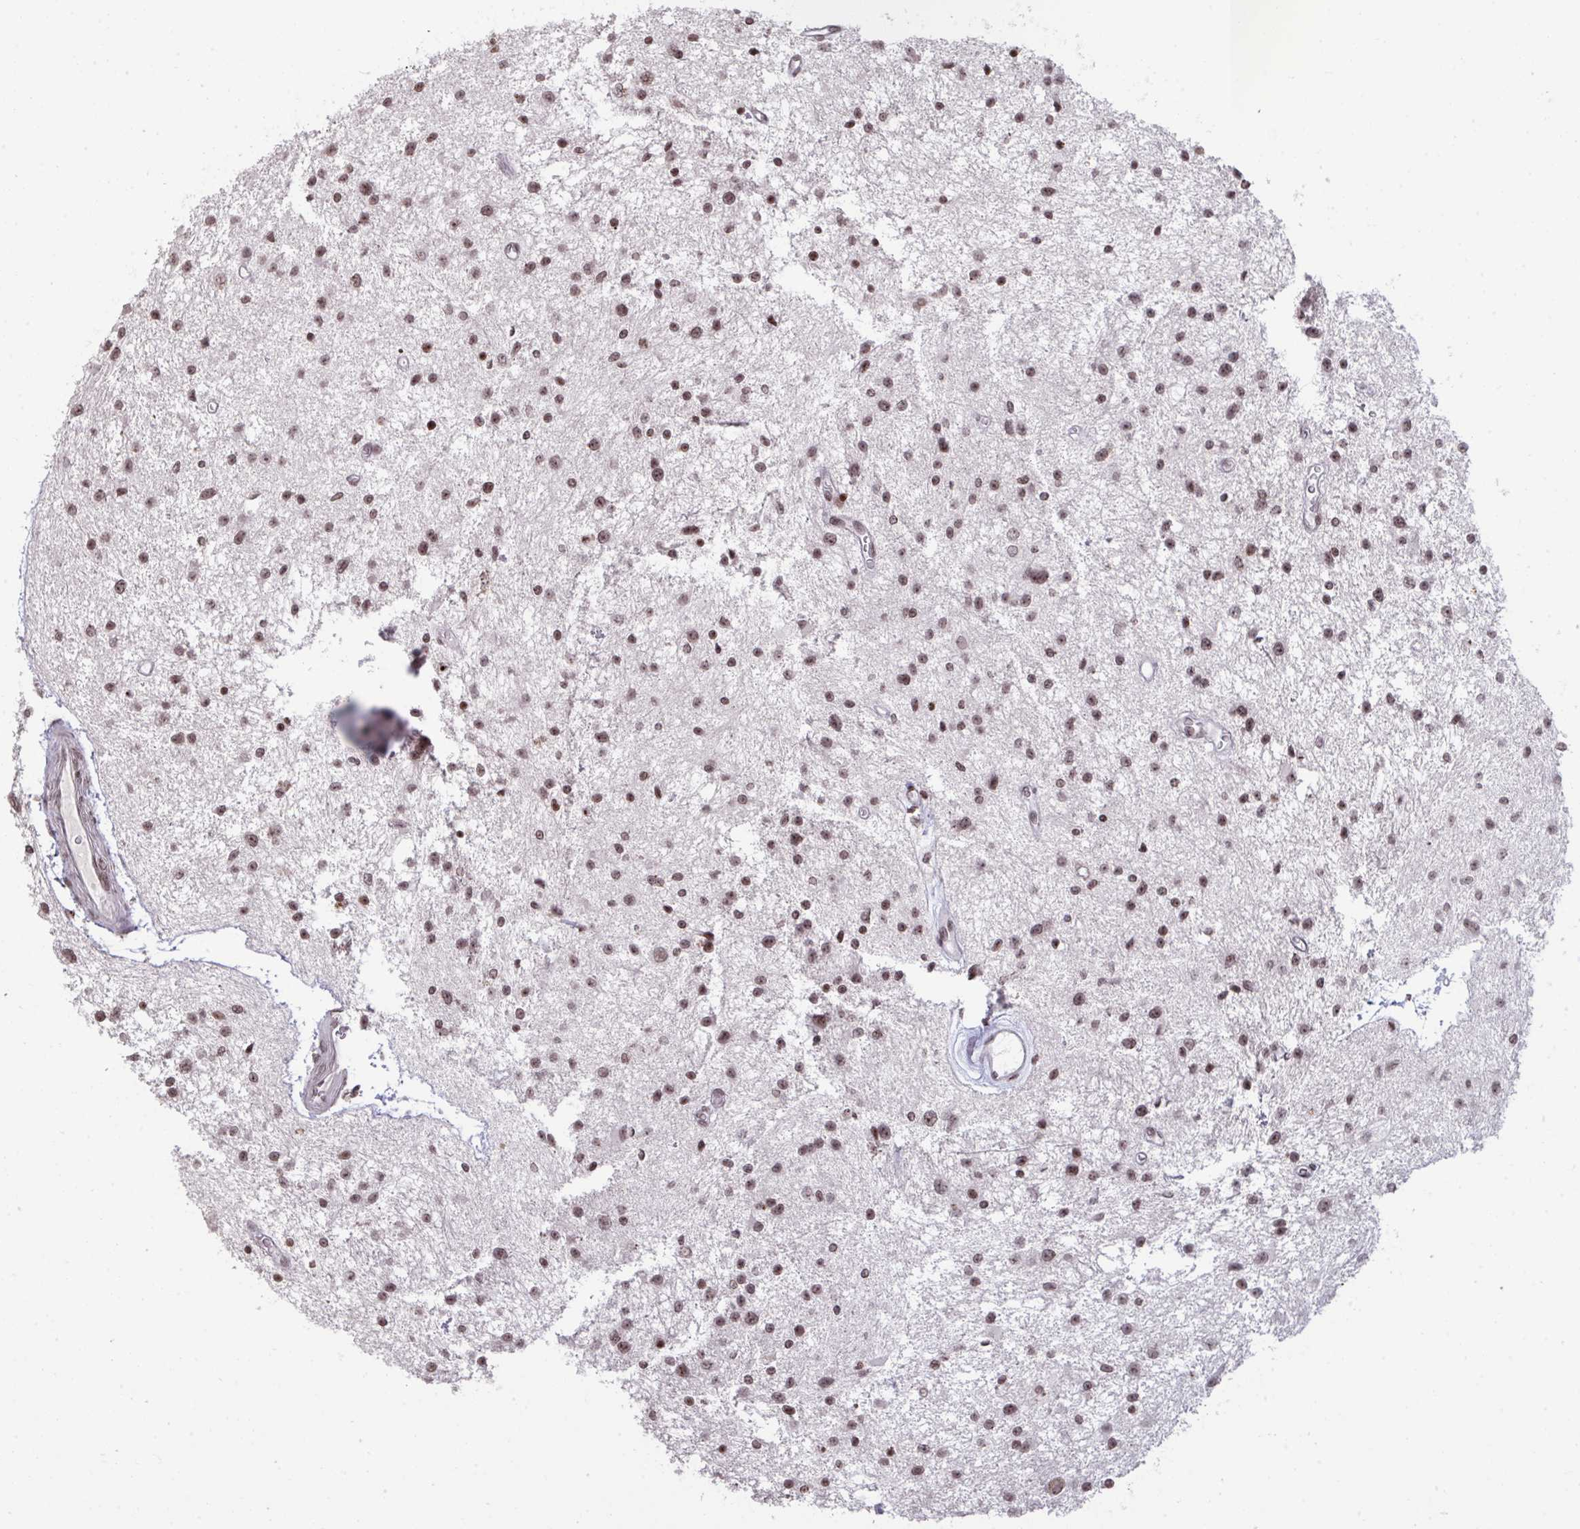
{"staining": {"intensity": "moderate", "quantity": ">75%", "location": "nuclear"}, "tissue": "glioma", "cell_type": "Tumor cells", "image_type": "cancer", "snomed": [{"axis": "morphology", "description": "Glioma, malignant, Low grade"}, {"axis": "topography", "description": "Brain"}], "caption": "Immunohistochemical staining of human glioma displays medium levels of moderate nuclear protein expression in about >75% of tumor cells.", "gene": "NIP7", "patient": {"sex": "male", "age": 43}}